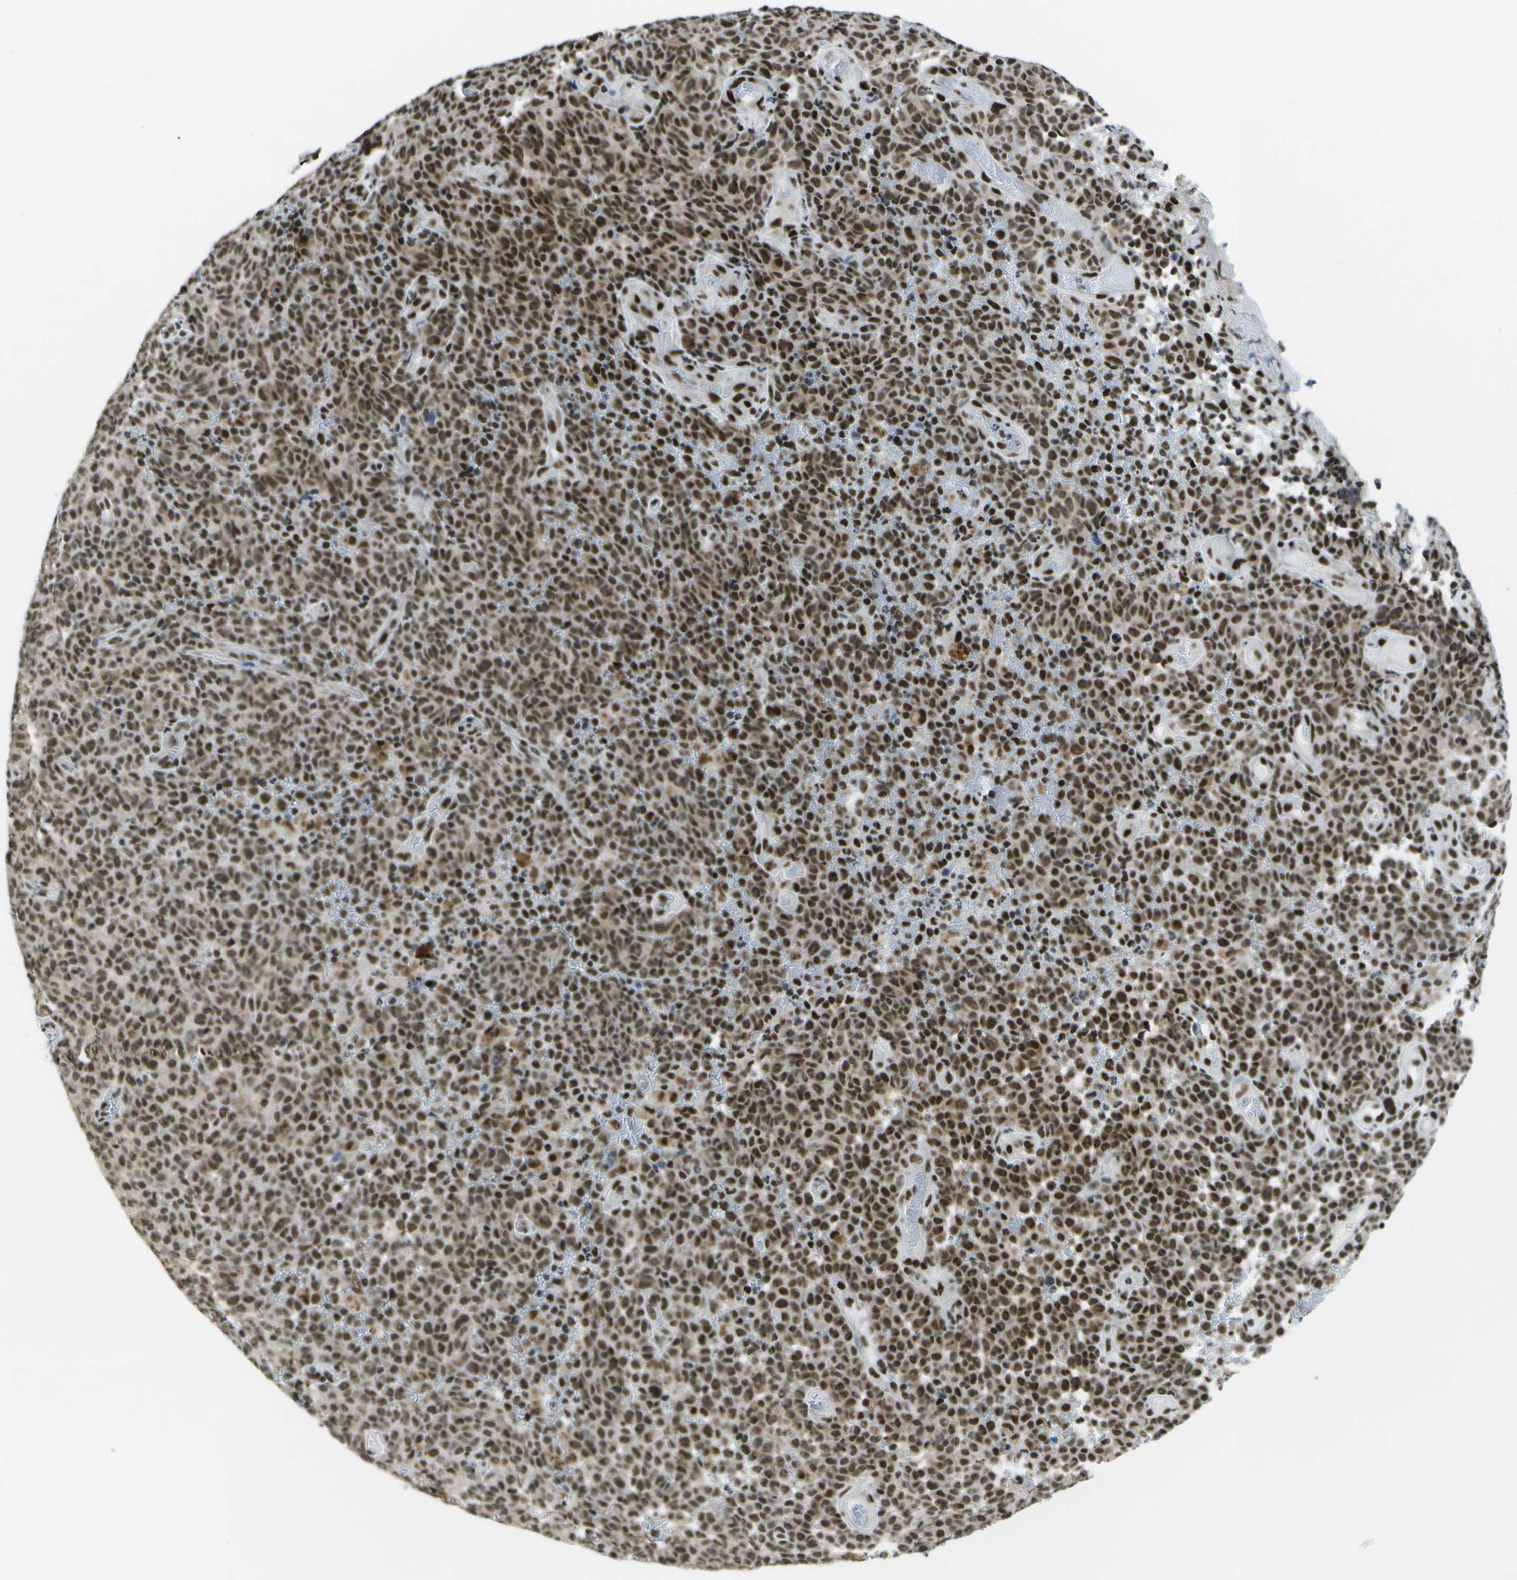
{"staining": {"intensity": "strong", "quantity": ">75%", "location": "nuclear"}, "tissue": "melanoma", "cell_type": "Tumor cells", "image_type": "cancer", "snomed": [{"axis": "morphology", "description": "Malignant melanoma, NOS"}, {"axis": "topography", "description": "Skin"}], "caption": "A brown stain labels strong nuclear expression of a protein in human malignant melanoma tumor cells. (Brightfield microscopy of DAB IHC at high magnification).", "gene": "NSRP1", "patient": {"sex": "female", "age": 82}}